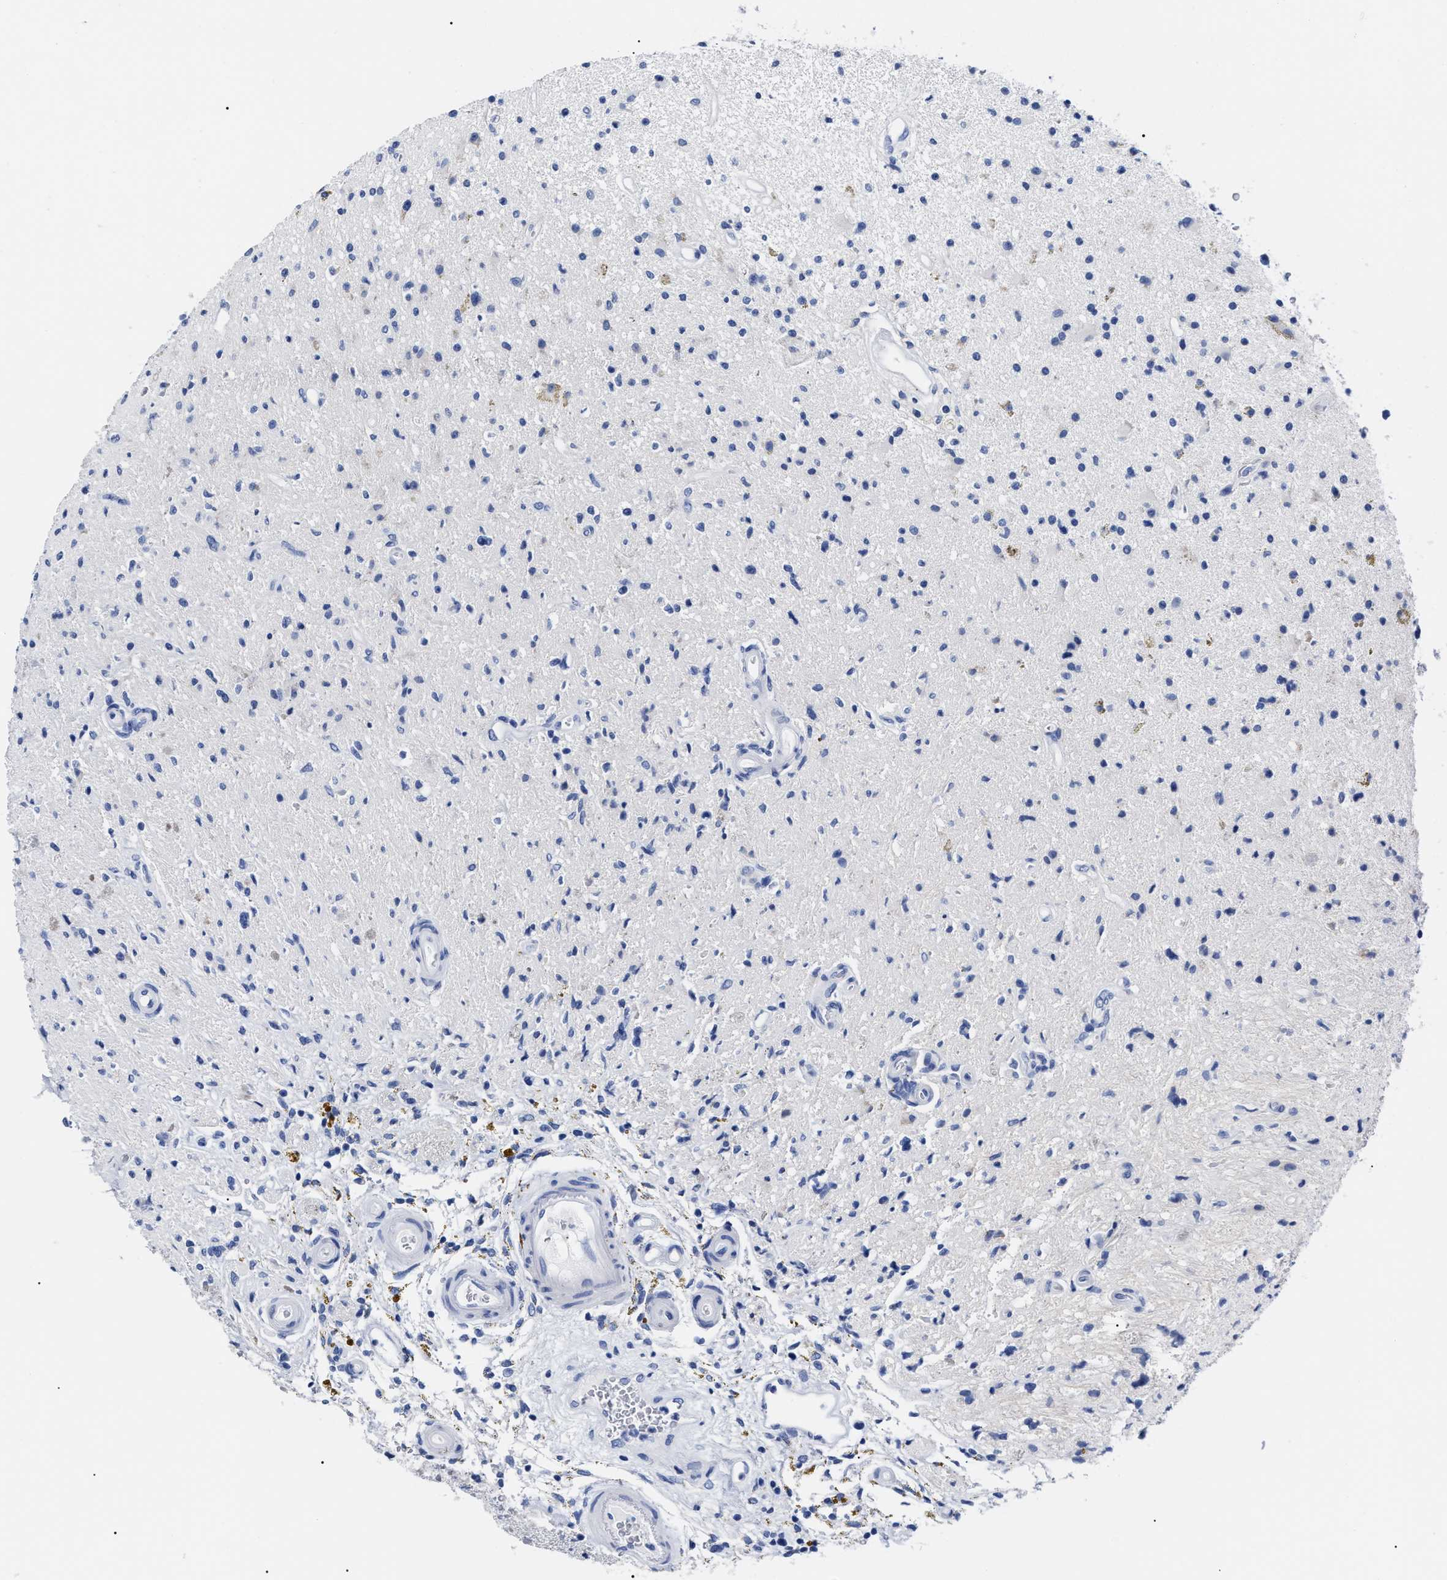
{"staining": {"intensity": "negative", "quantity": "none", "location": "none"}, "tissue": "glioma", "cell_type": "Tumor cells", "image_type": "cancer", "snomed": [{"axis": "morphology", "description": "Glioma, malignant, High grade"}, {"axis": "topography", "description": "Brain"}], "caption": "Glioma was stained to show a protein in brown. There is no significant staining in tumor cells. (DAB (3,3'-diaminobenzidine) IHC with hematoxylin counter stain).", "gene": "ALPG", "patient": {"sex": "male", "age": 33}}